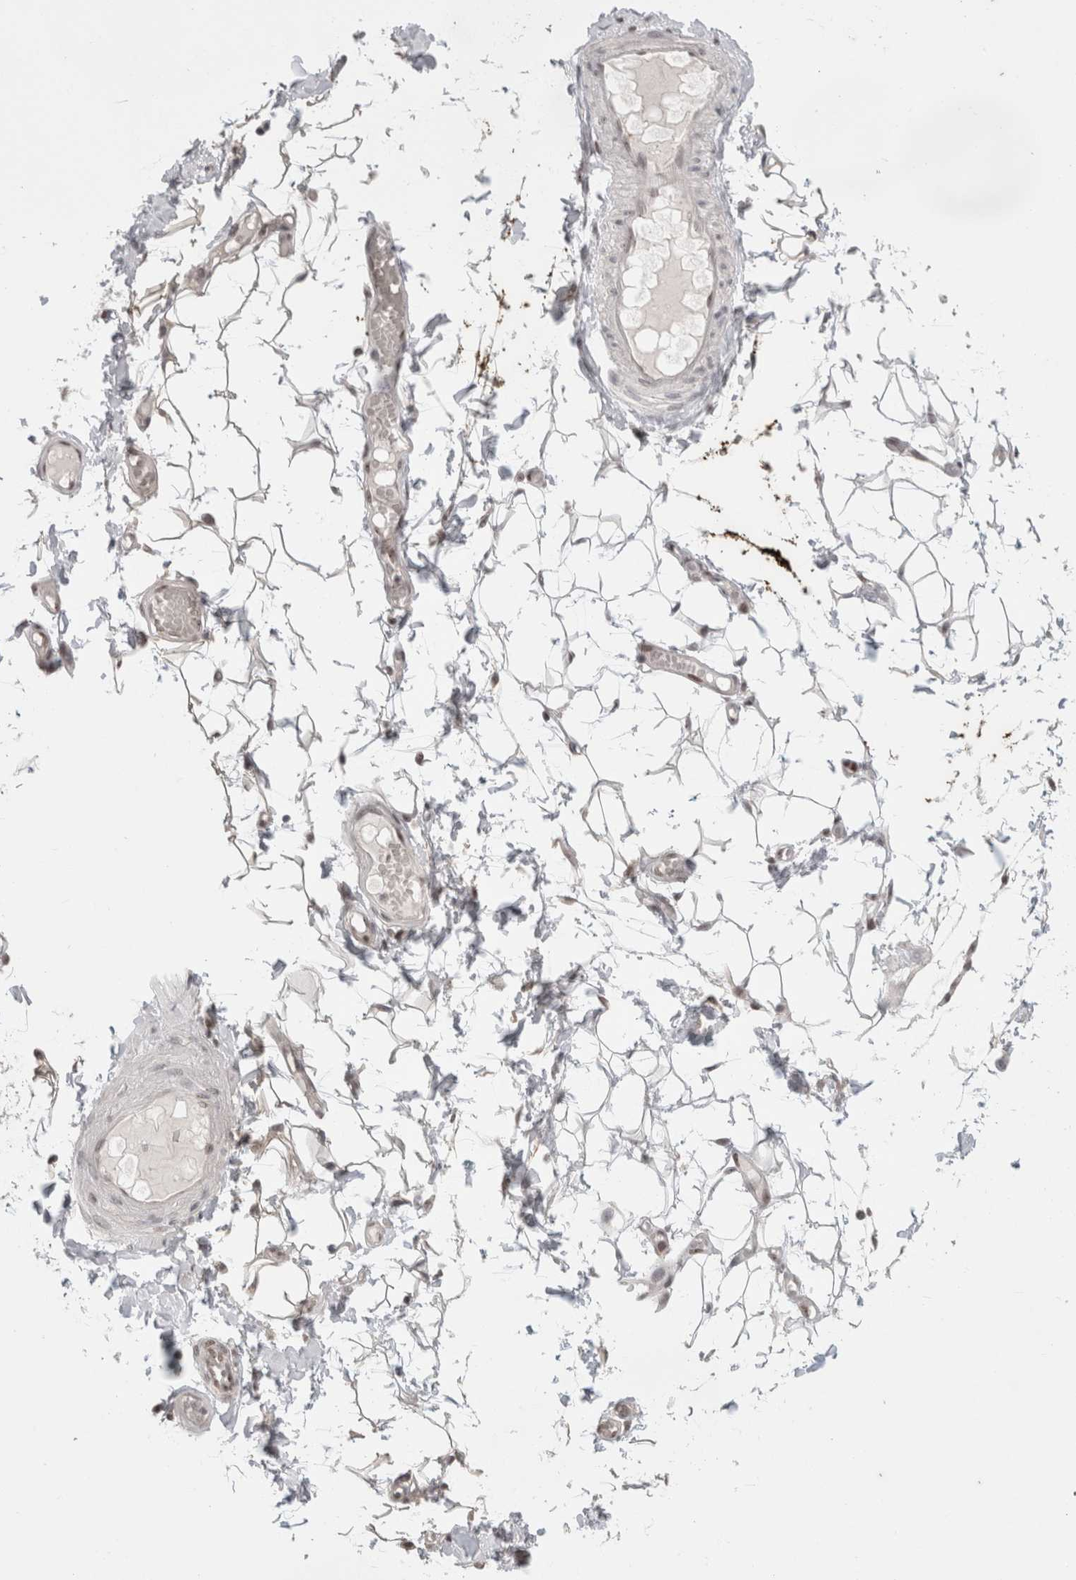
{"staining": {"intensity": "weak", "quantity": ">75%", "location": "nuclear"}, "tissue": "adipose tissue", "cell_type": "Adipocytes", "image_type": "normal", "snomed": [{"axis": "morphology", "description": "Normal tissue, NOS"}, {"axis": "topography", "description": "Adipose tissue"}, {"axis": "topography", "description": "Vascular tissue"}, {"axis": "topography", "description": "Peripheral nerve tissue"}], "caption": "Immunohistochemistry (DAB (3,3'-diaminobenzidine)) staining of normal human adipose tissue reveals weak nuclear protein expression in about >75% of adipocytes.", "gene": "SENP6", "patient": {"sex": "male", "age": 25}}